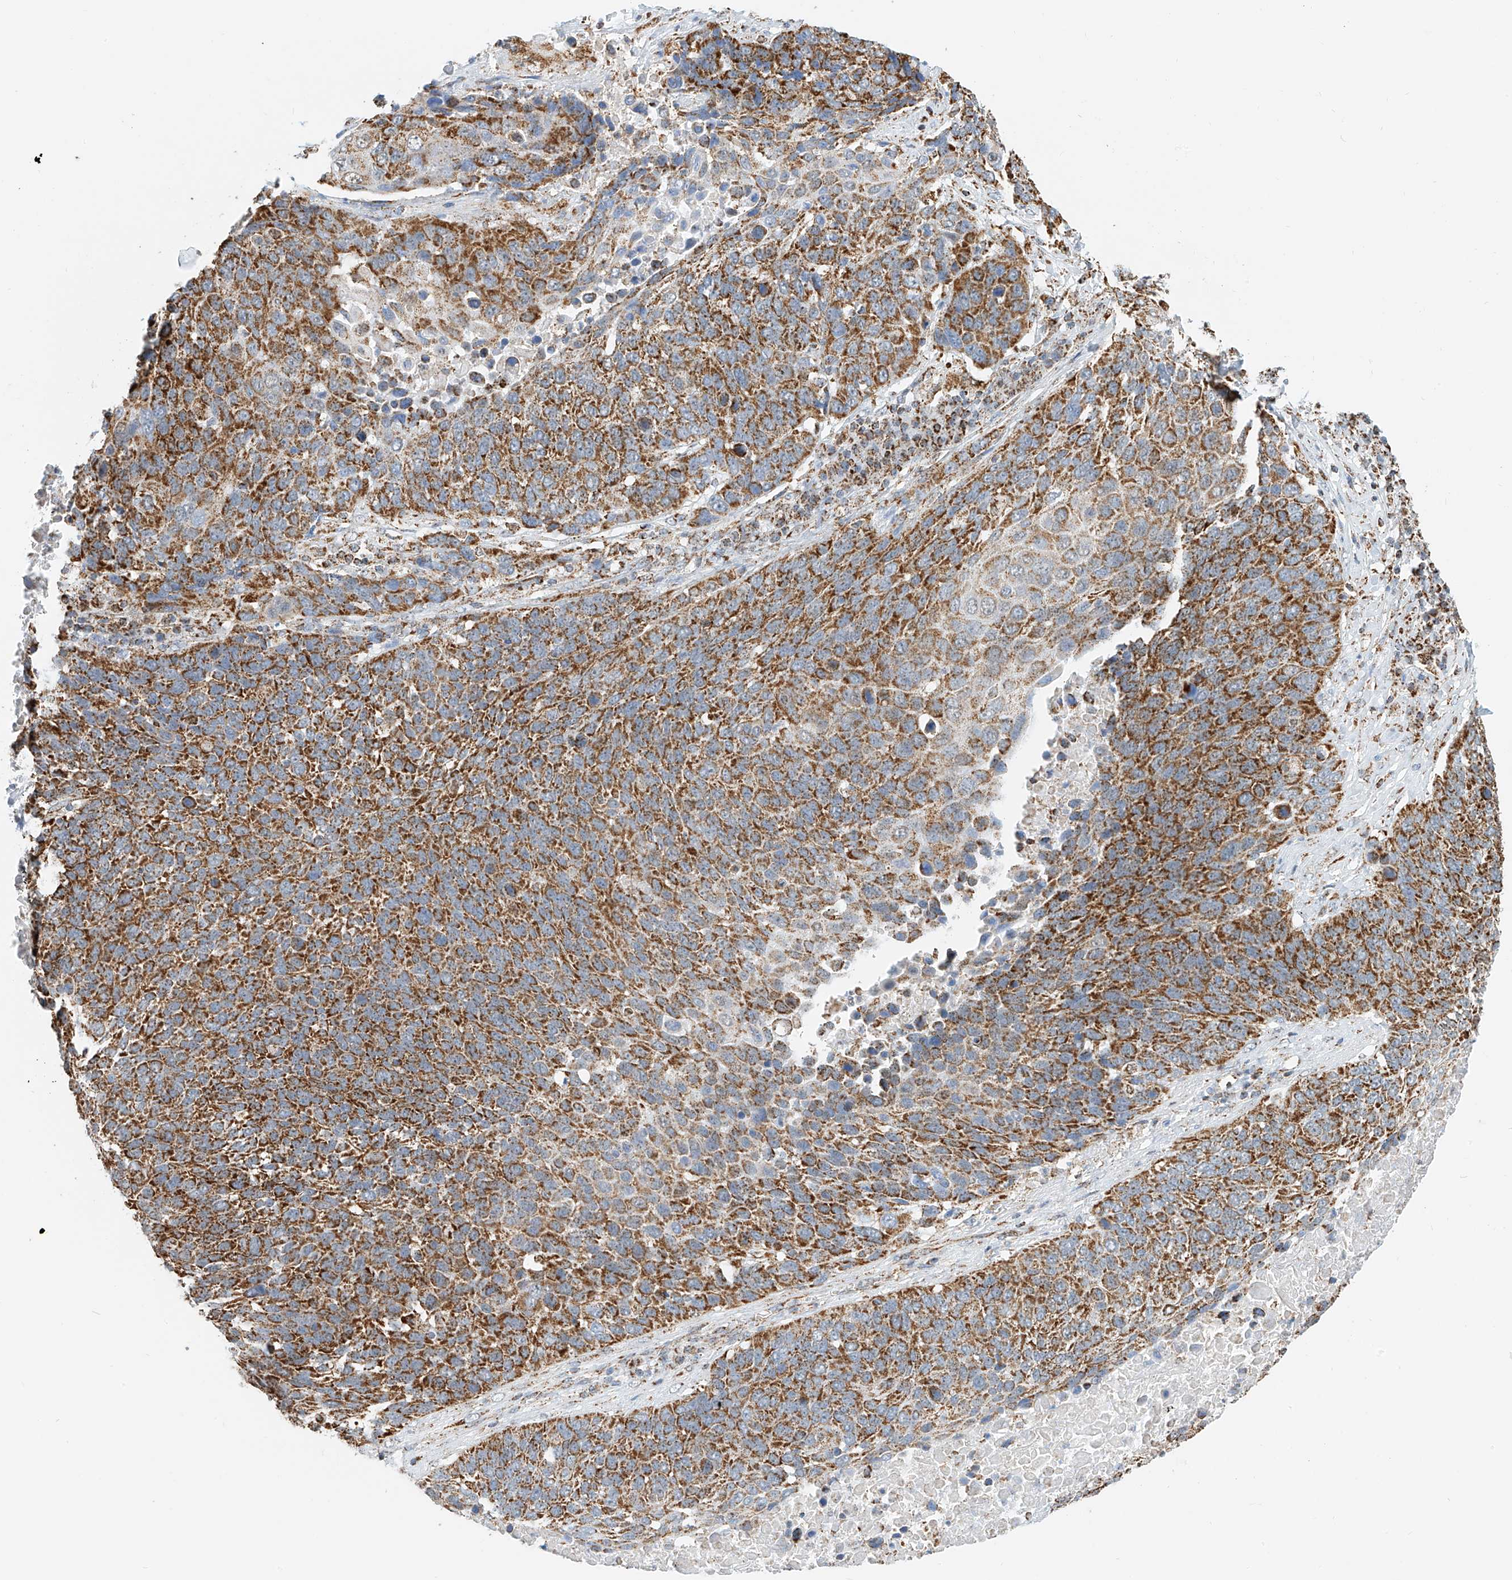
{"staining": {"intensity": "moderate", "quantity": ">75%", "location": "cytoplasmic/membranous"}, "tissue": "lung cancer", "cell_type": "Tumor cells", "image_type": "cancer", "snomed": [{"axis": "morphology", "description": "Squamous cell carcinoma, NOS"}, {"axis": "topography", "description": "Lung"}], "caption": "Human lung cancer stained with a protein marker demonstrates moderate staining in tumor cells.", "gene": "PPA2", "patient": {"sex": "male", "age": 66}}